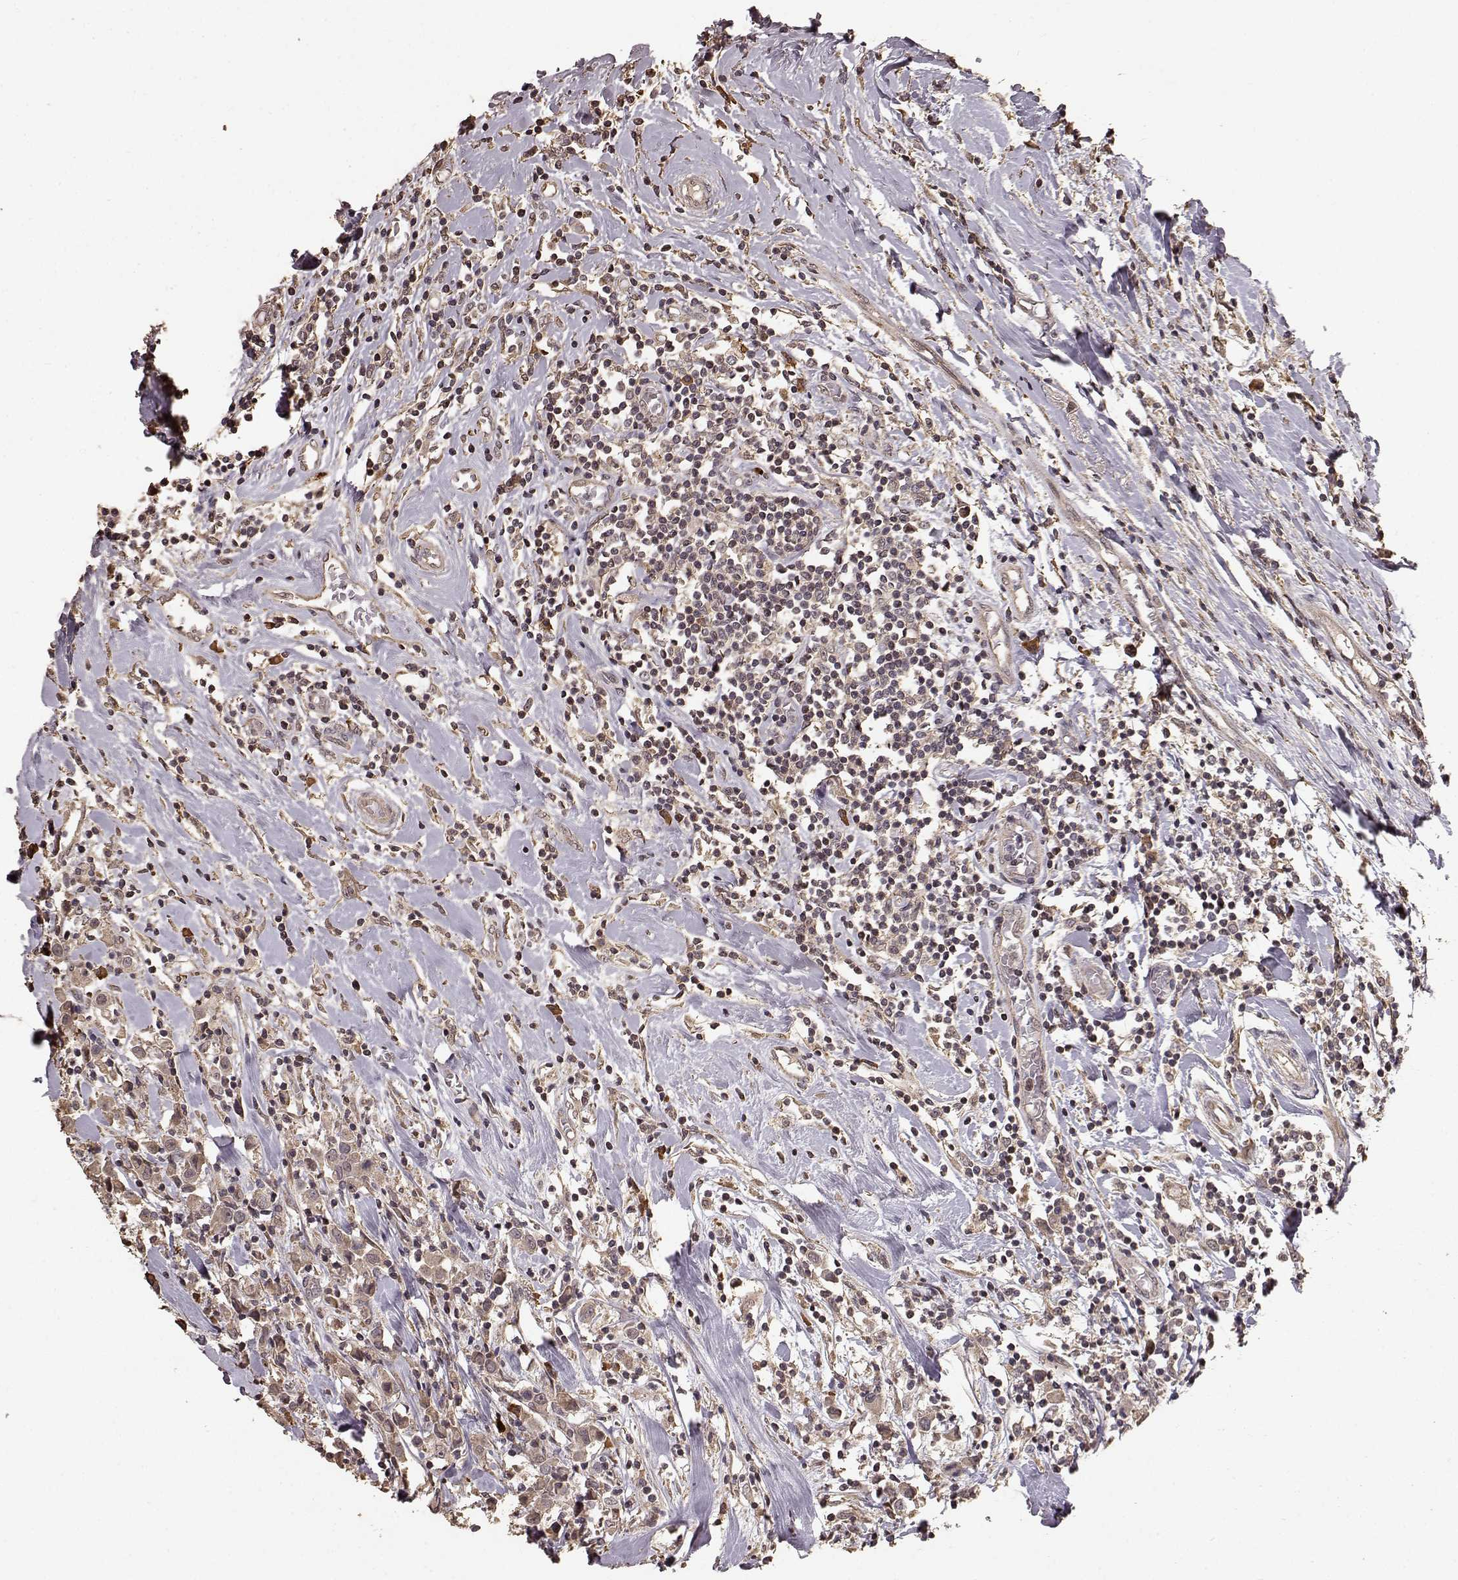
{"staining": {"intensity": "moderate", "quantity": ">75%", "location": "cytoplasmic/membranous"}, "tissue": "breast cancer", "cell_type": "Tumor cells", "image_type": "cancer", "snomed": [{"axis": "morphology", "description": "Duct carcinoma"}, {"axis": "topography", "description": "Breast"}], "caption": "Breast cancer (infiltrating ductal carcinoma) tissue shows moderate cytoplasmic/membranous positivity in approximately >75% of tumor cells, visualized by immunohistochemistry.", "gene": "USP15", "patient": {"sex": "female", "age": 61}}